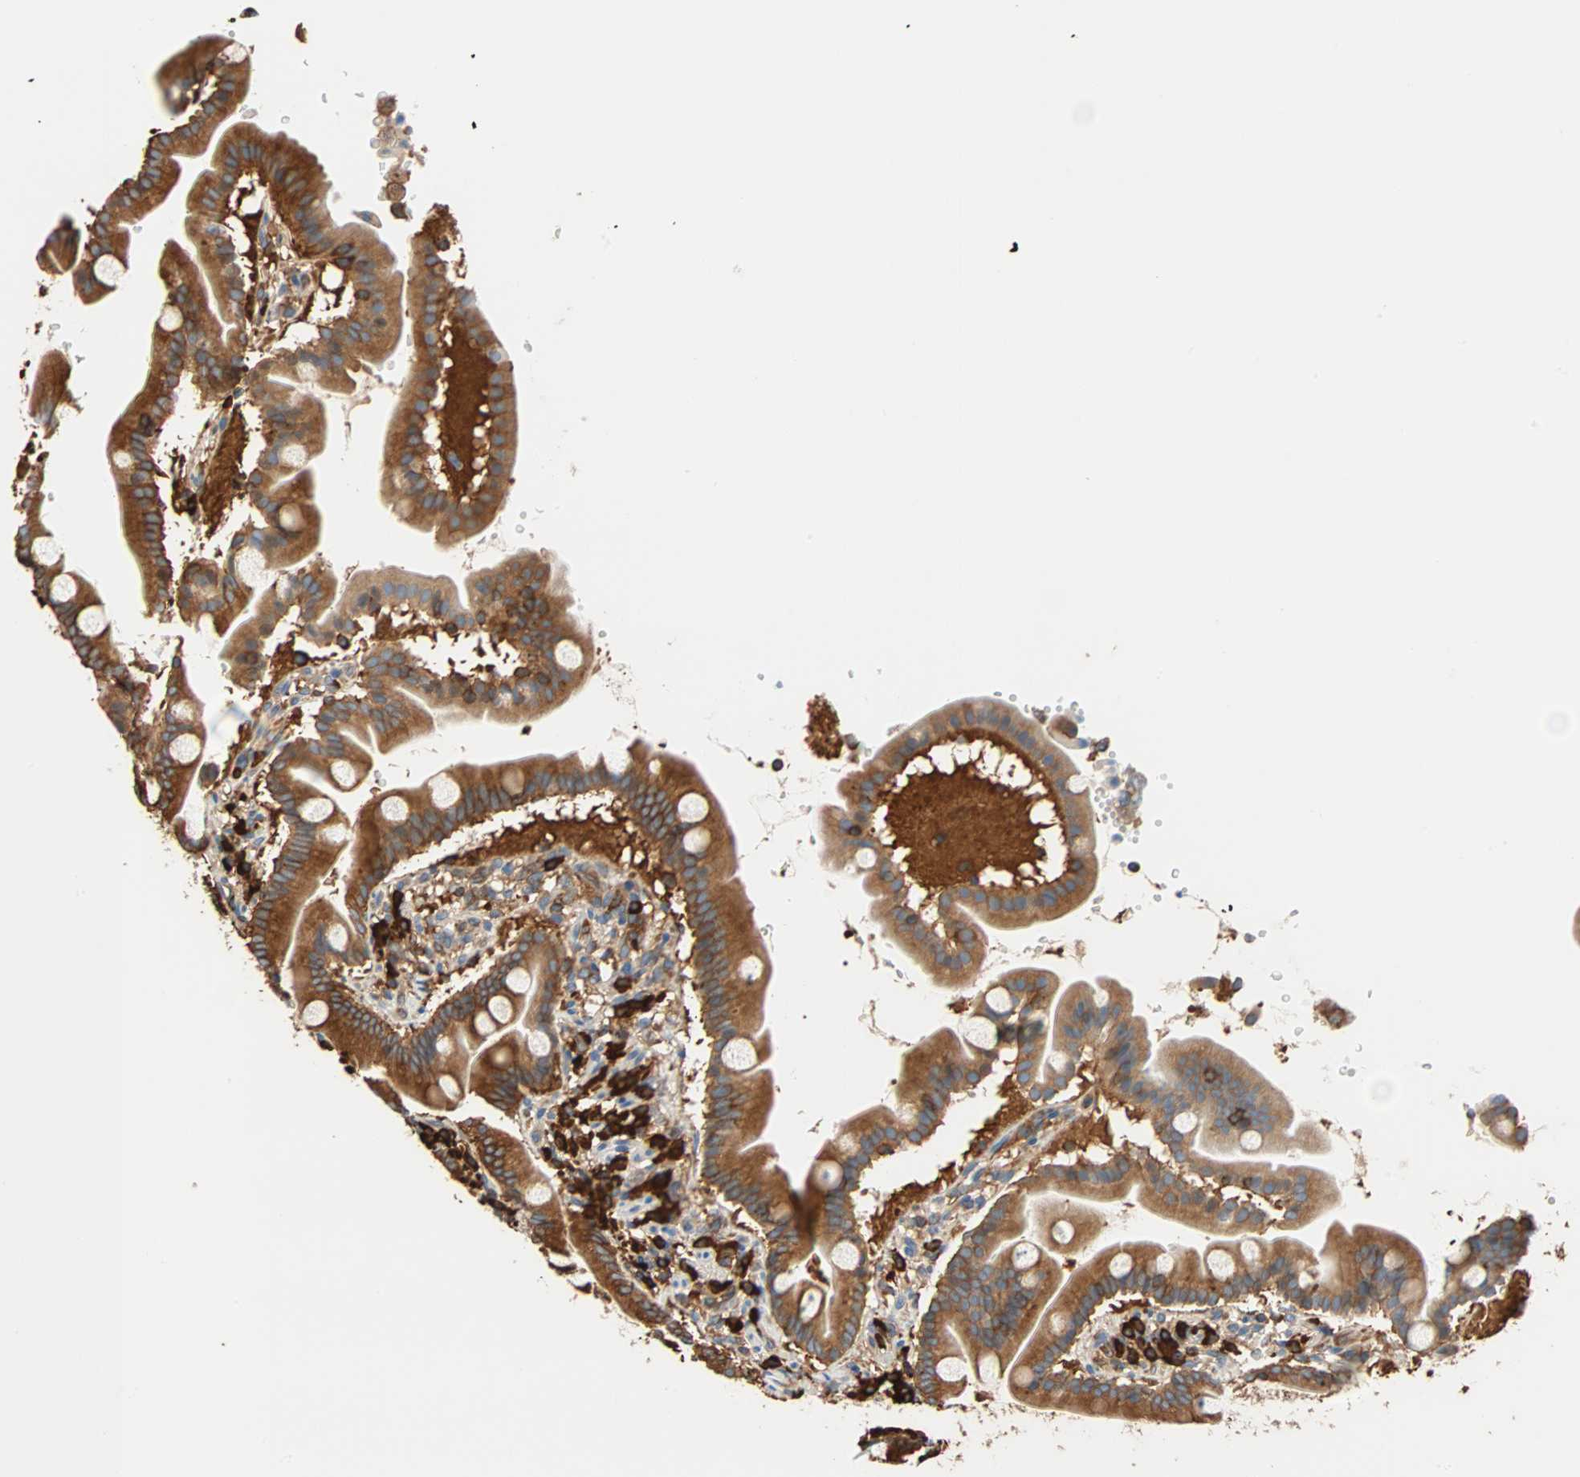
{"staining": {"intensity": "strong", "quantity": ">75%", "location": "cytoplasmic/membranous"}, "tissue": "duodenum", "cell_type": "Glandular cells", "image_type": "normal", "snomed": [{"axis": "morphology", "description": "Normal tissue, NOS"}, {"axis": "topography", "description": "Duodenum"}], "caption": "A brown stain labels strong cytoplasmic/membranous positivity of a protein in glandular cells of unremarkable duodenum.", "gene": "EEF2", "patient": {"sex": "male", "age": 50}}